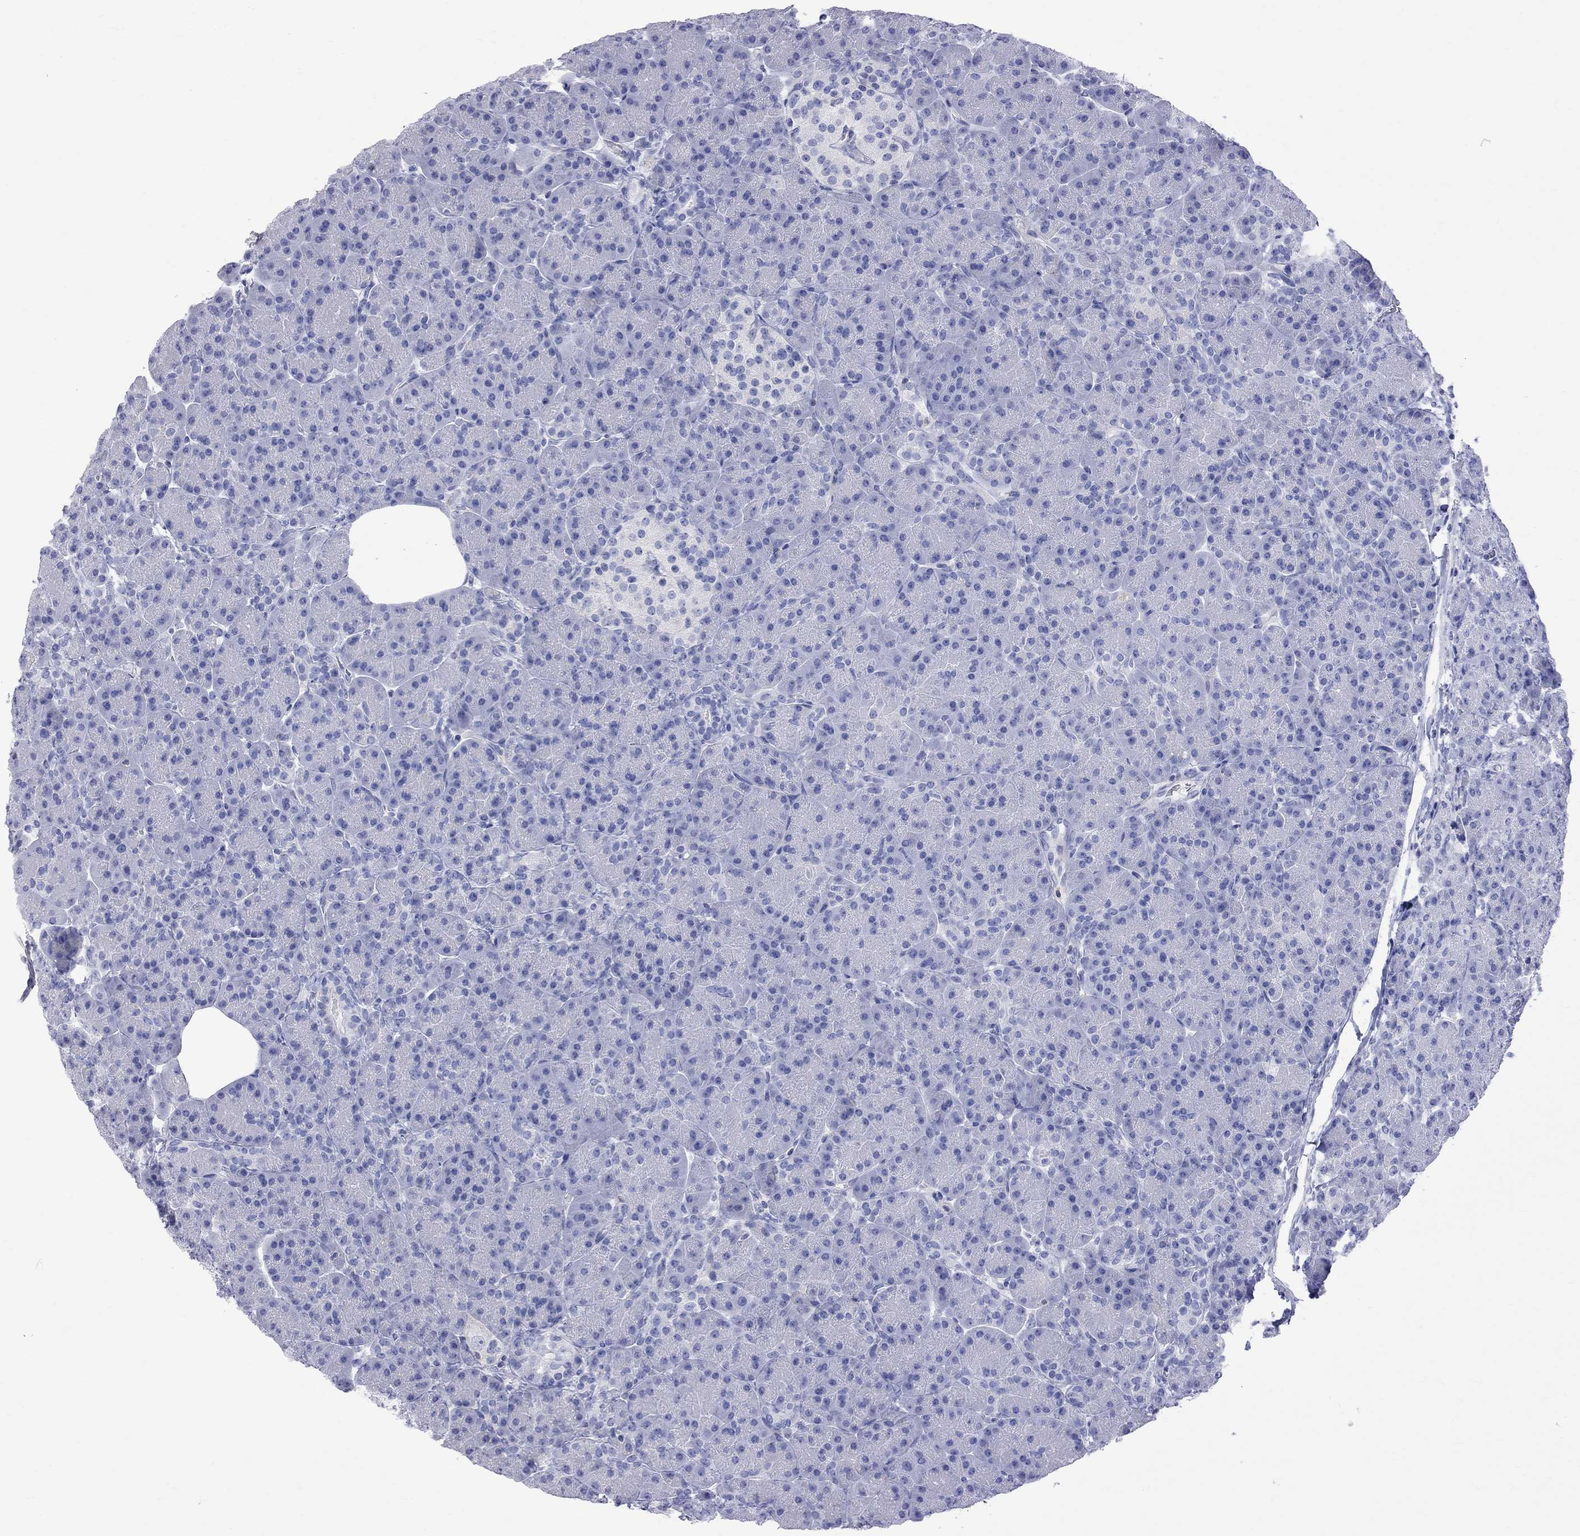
{"staining": {"intensity": "negative", "quantity": "none", "location": "none"}, "tissue": "pancreas", "cell_type": "Exocrine glandular cells", "image_type": "normal", "snomed": [{"axis": "morphology", "description": "Normal tissue, NOS"}, {"axis": "topography", "description": "Pancreas"}], "caption": "Immunohistochemistry (IHC) of benign human pancreas displays no staining in exocrine glandular cells. (DAB (3,3'-diaminobenzidine) immunohistochemistry with hematoxylin counter stain).", "gene": "S100A3", "patient": {"sex": "female", "age": 63}}